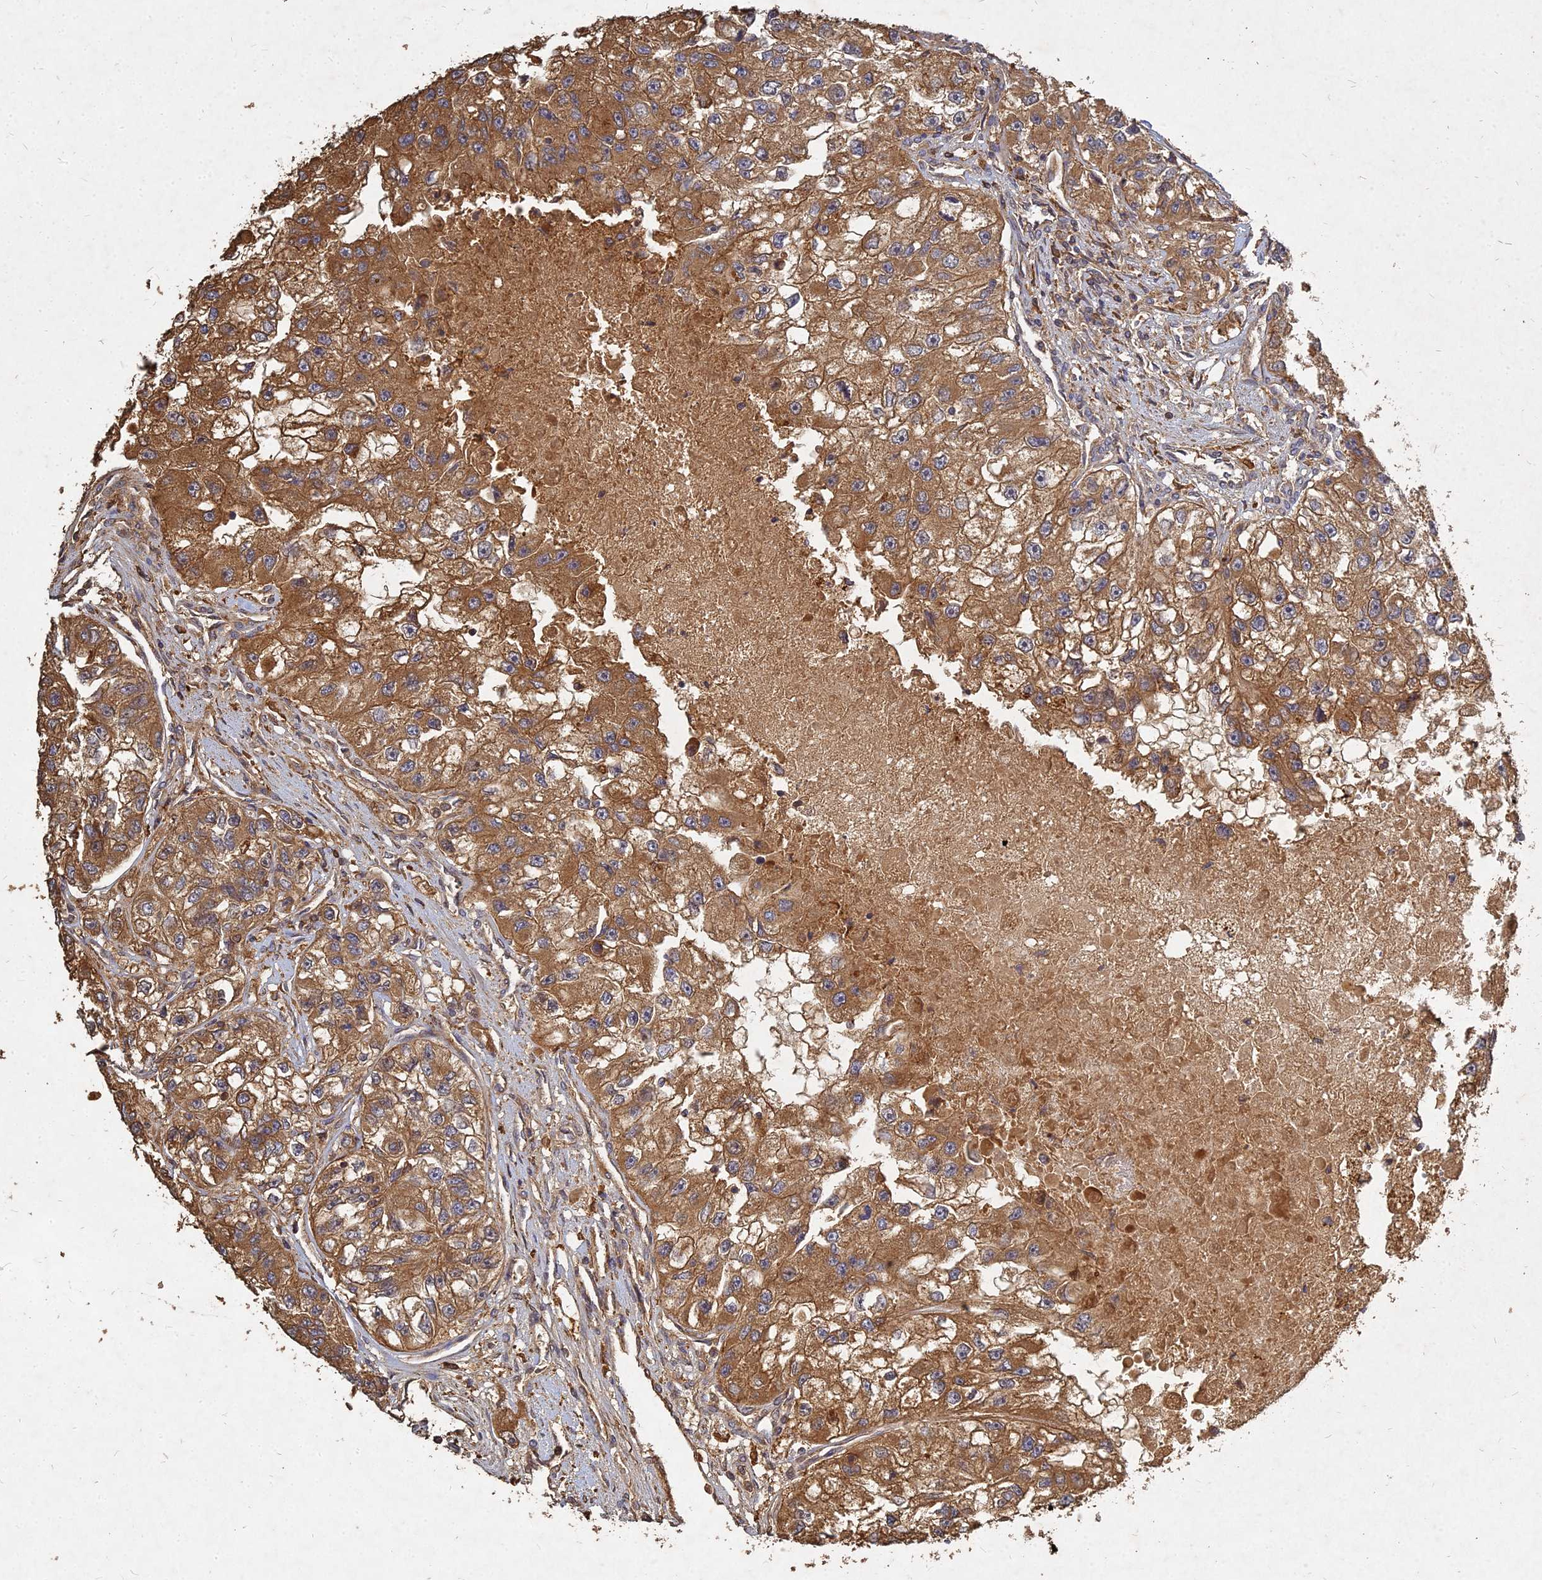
{"staining": {"intensity": "moderate", "quantity": ">75%", "location": "cytoplasmic/membranous"}, "tissue": "renal cancer", "cell_type": "Tumor cells", "image_type": "cancer", "snomed": [{"axis": "morphology", "description": "Adenocarcinoma, NOS"}, {"axis": "topography", "description": "Kidney"}], "caption": "This histopathology image displays IHC staining of renal adenocarcinoma, with medium moderate cytoplasmic/membranous staining in about >75% of tumor cells.", "gene": "UBE2W", "patient": {"sex": "male", "age": 63}}